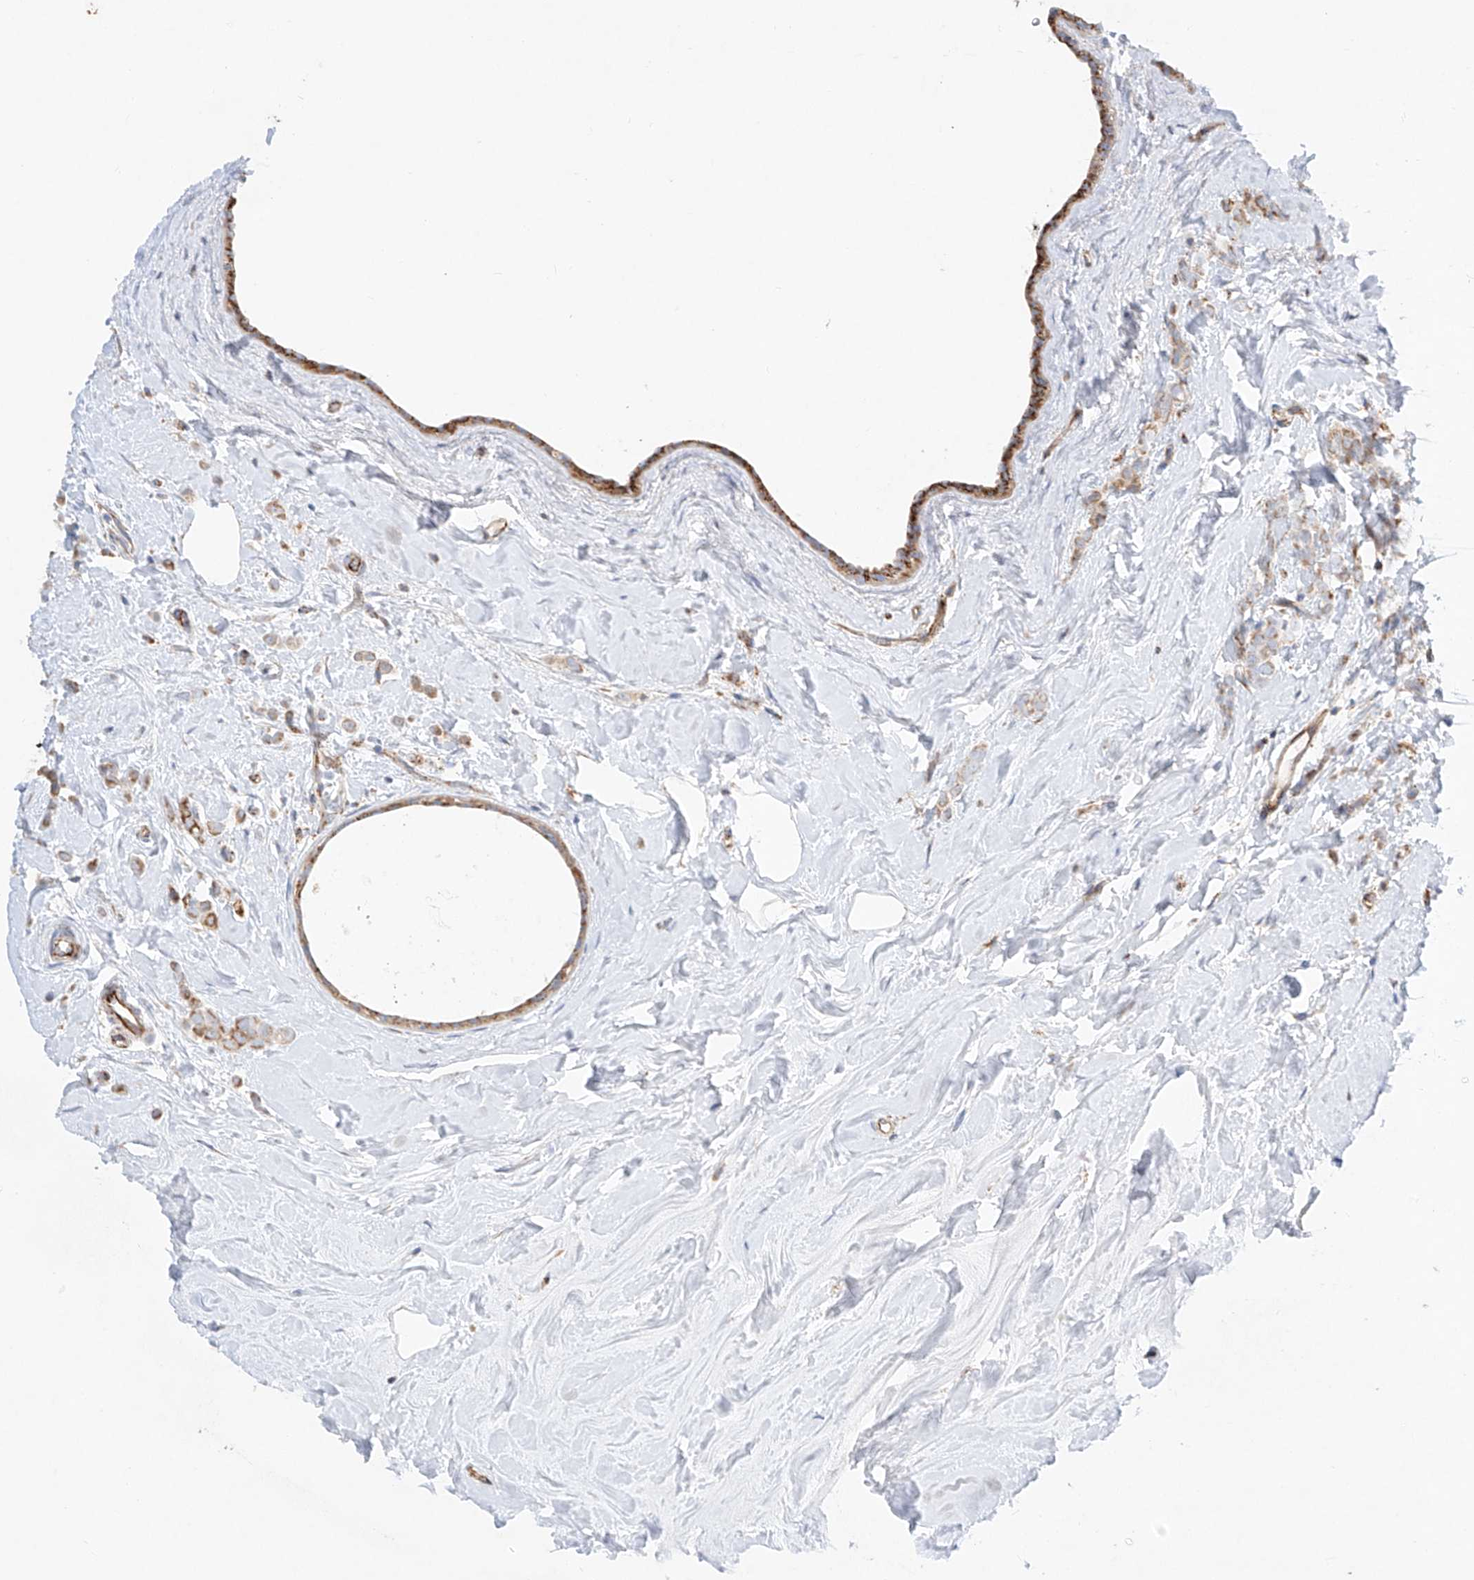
{"staining": {"intensity": "moderate", "quantity": ">75%", "location": "cytoplasmic/membranous"}, "tissue": "breast cancer", "cell_type": "Tumor cells", "image_type": "cancer", "snomed": [{"axis": "morphology", "description": "Lobular carcinoma"}, {"axis": "topography", "description": "Breast"}], "caption": "Brown immunohistochemical staining in breast cancer displays moderate cytoplasmic/membranous staining in approximately >75% of tumor cells.", "gene": "CST9", "patient": {"sex": "female", "age": 47}}